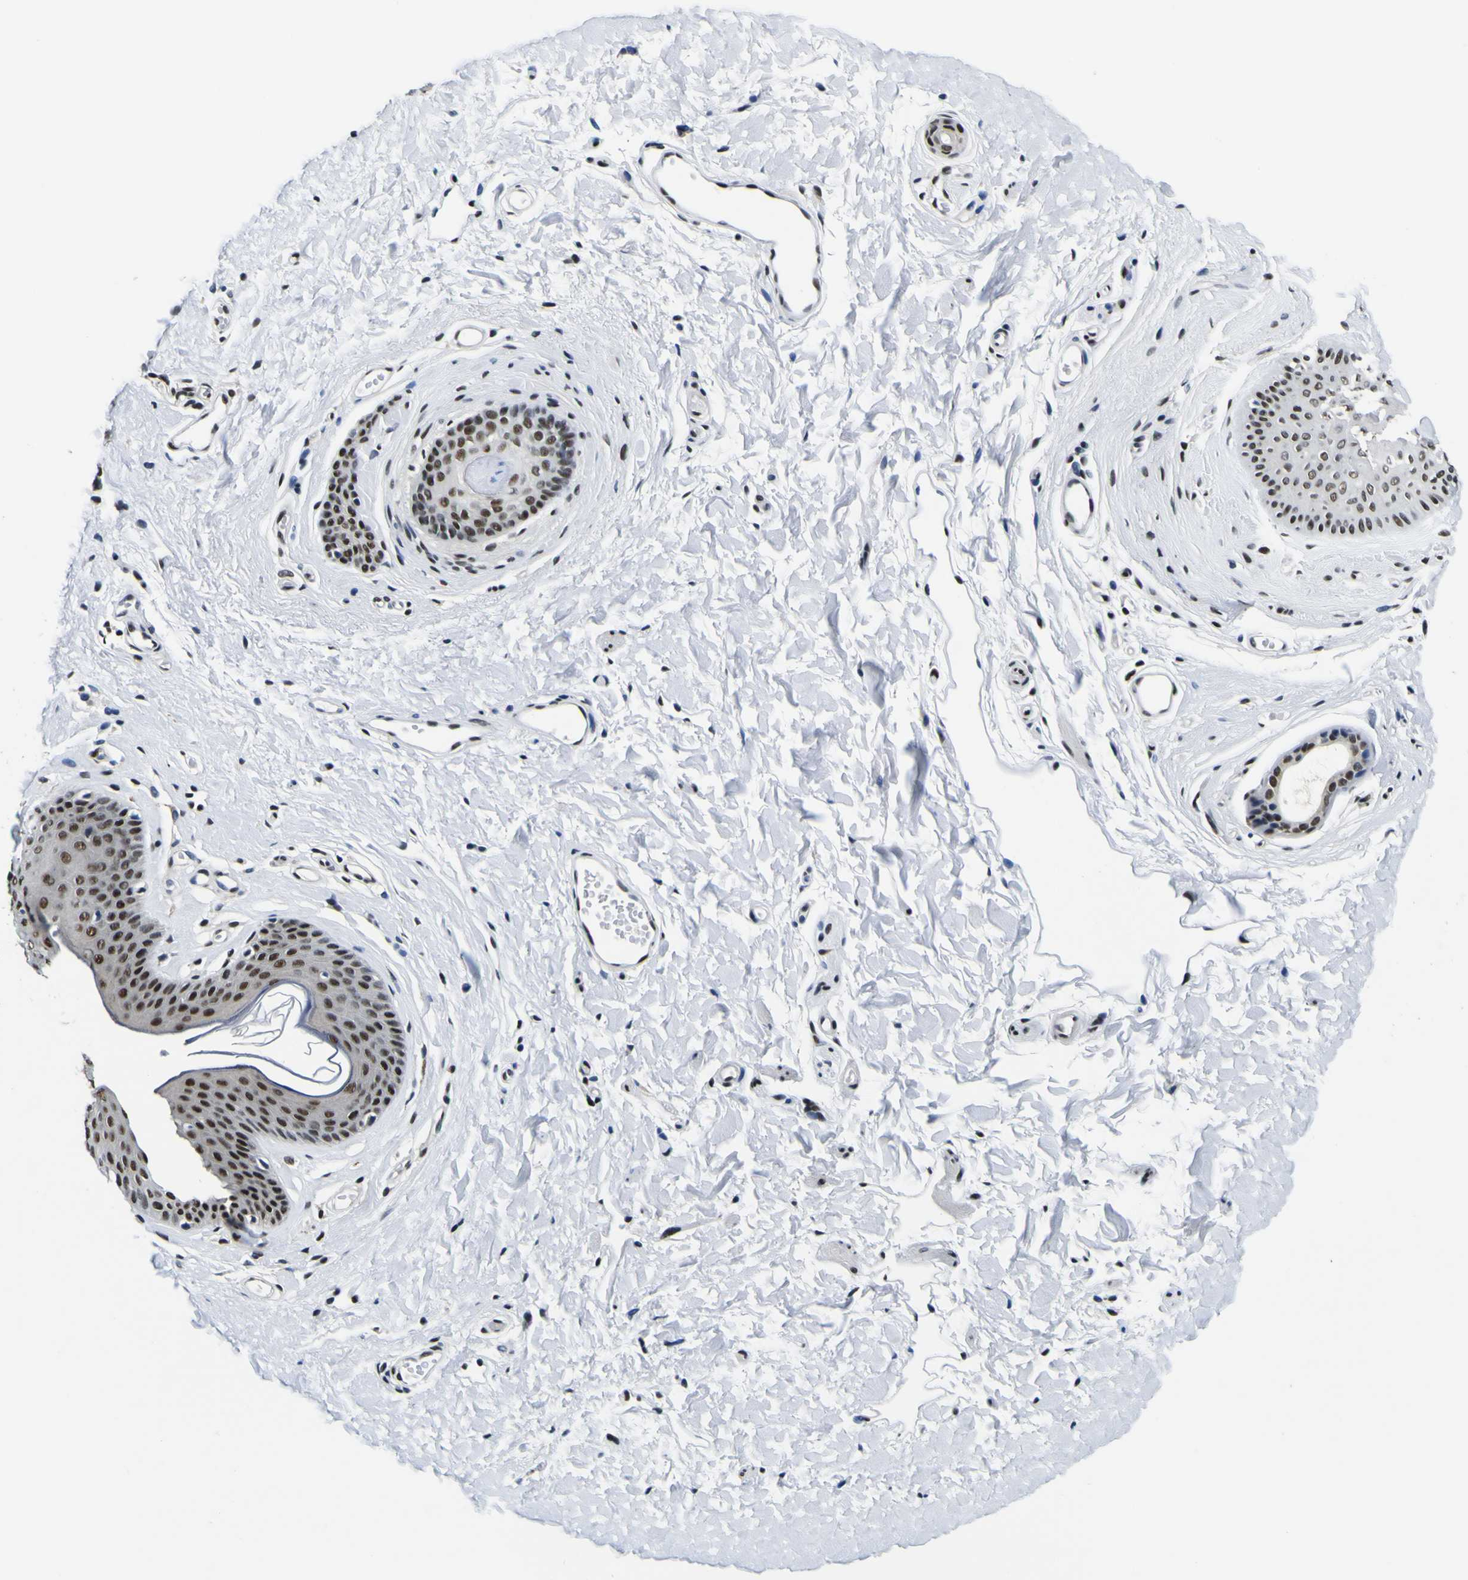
{"staining": {"intensity": "strong", "quantity": ">75%", "location": "nuclear"}, "tissue": "skin", "cell_type": "Epidermal cells", "image_type": "normal", "snomed": [{"axis": "morphology", "description": "Normal tissue, NOS"}, {"axis": "morphology", "description": "Inflammation, NOS"}, {"axis": "topography", "description": "Vulva"}], "caption": "DAB (3,3'-diaminobenzidine) immunohistochemical staining of normal human skin displays strong nuclear protein positivity in about >75% of epidermal cells. (Brightfield microscopy of DAB IHC at high magnification).", "gene": "SP1", "patient": {"sex": "female", "age": 84}}